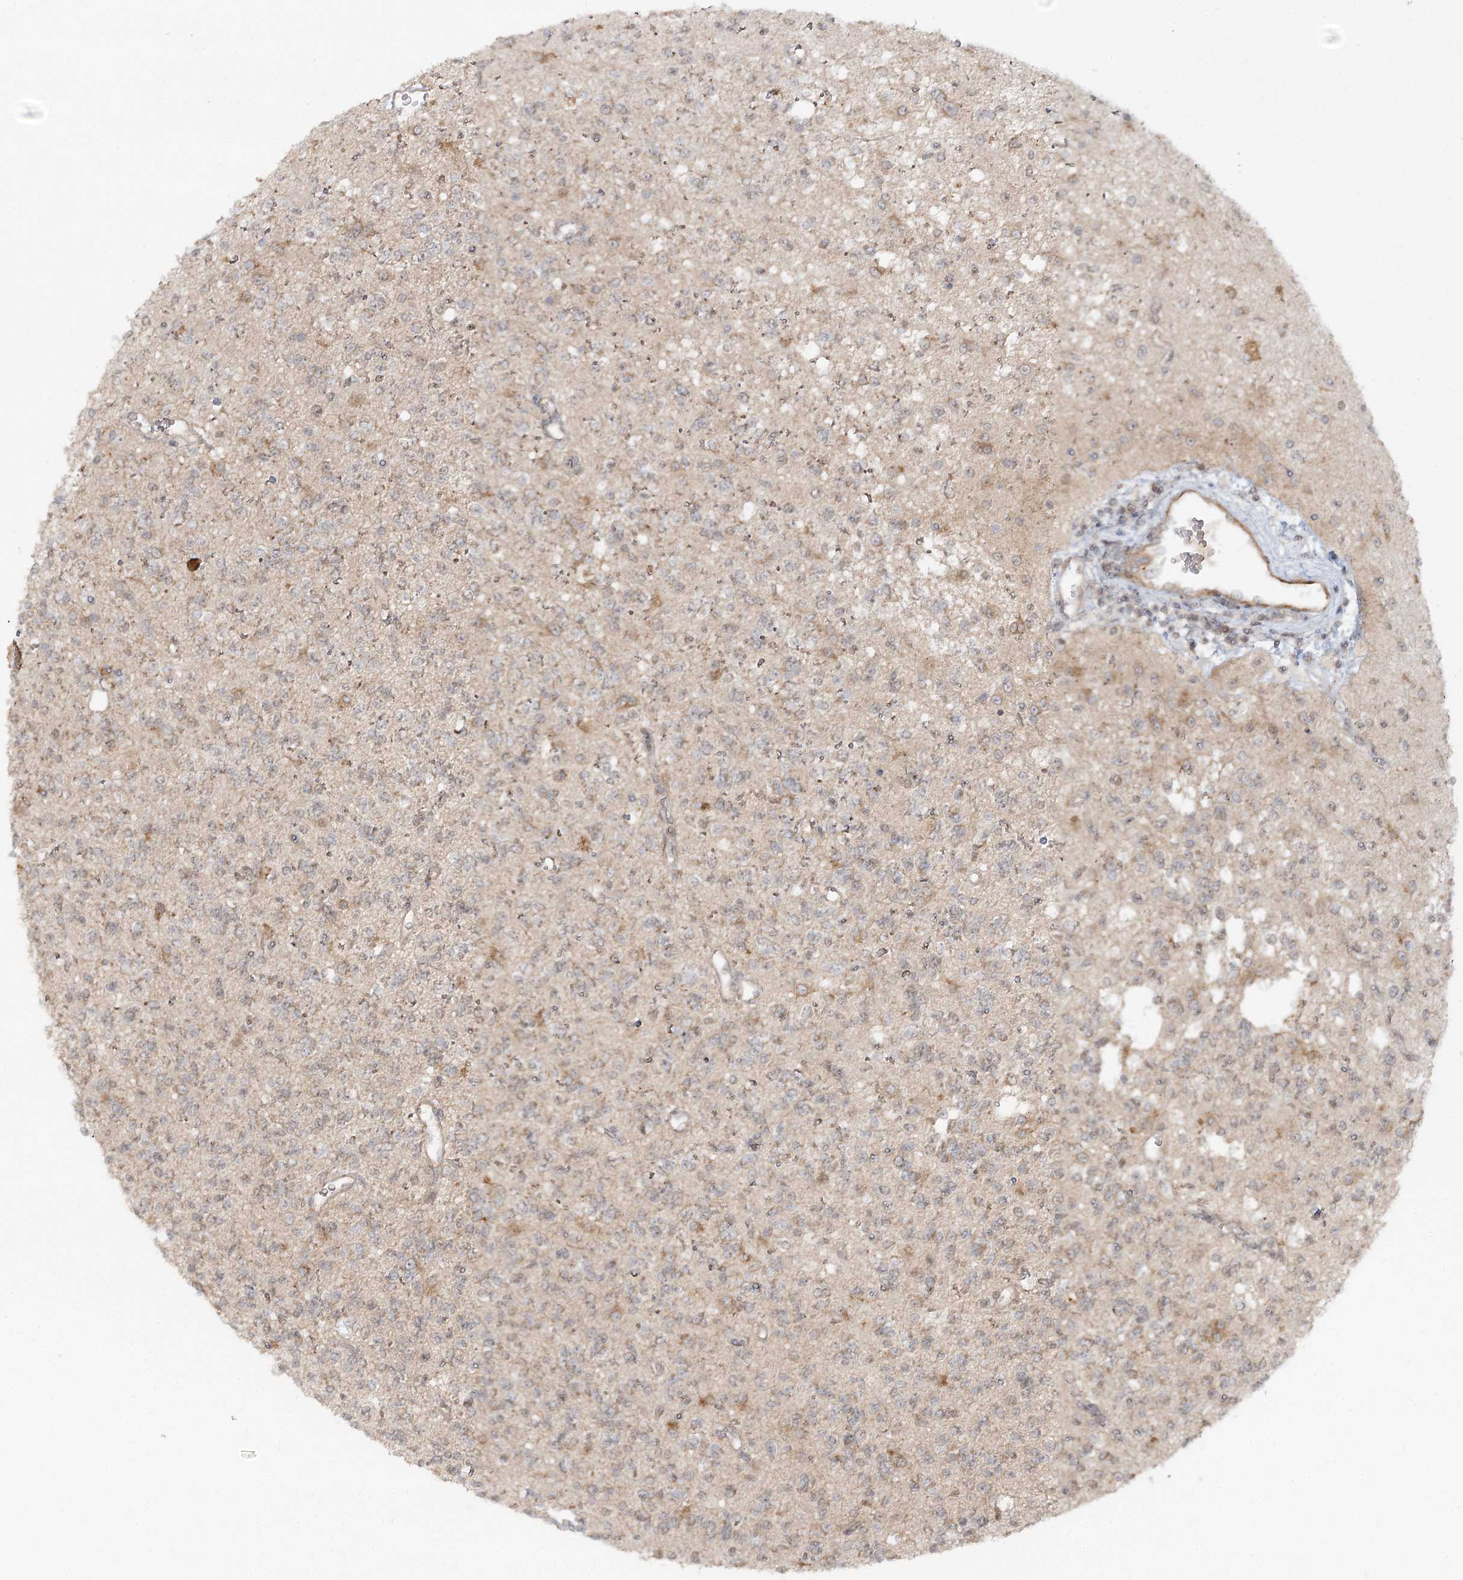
{"staining": {"intensity": "weak", "quantity": "<25%", "location": "cytoplasmic/membranous"}, "tissue": "glioma", "cell_type": "Tumor cells", "image_type": "cancer", "snomed": [{"axis": "morphology", "description": "Glioma, malignant, High grade"}, {"axis": "topography", "description": "Brain"}], "caption": "Immunohistochemistry histopathology image of neoplastic tissue: human malignant glioma (high-grade) stained with DAB (3,3'-diaminobenzidine) reveals no significant protein positivity in tumor cells.", "gene": "SH2D3A", "patient": {"sex": "male", "age": 34}}